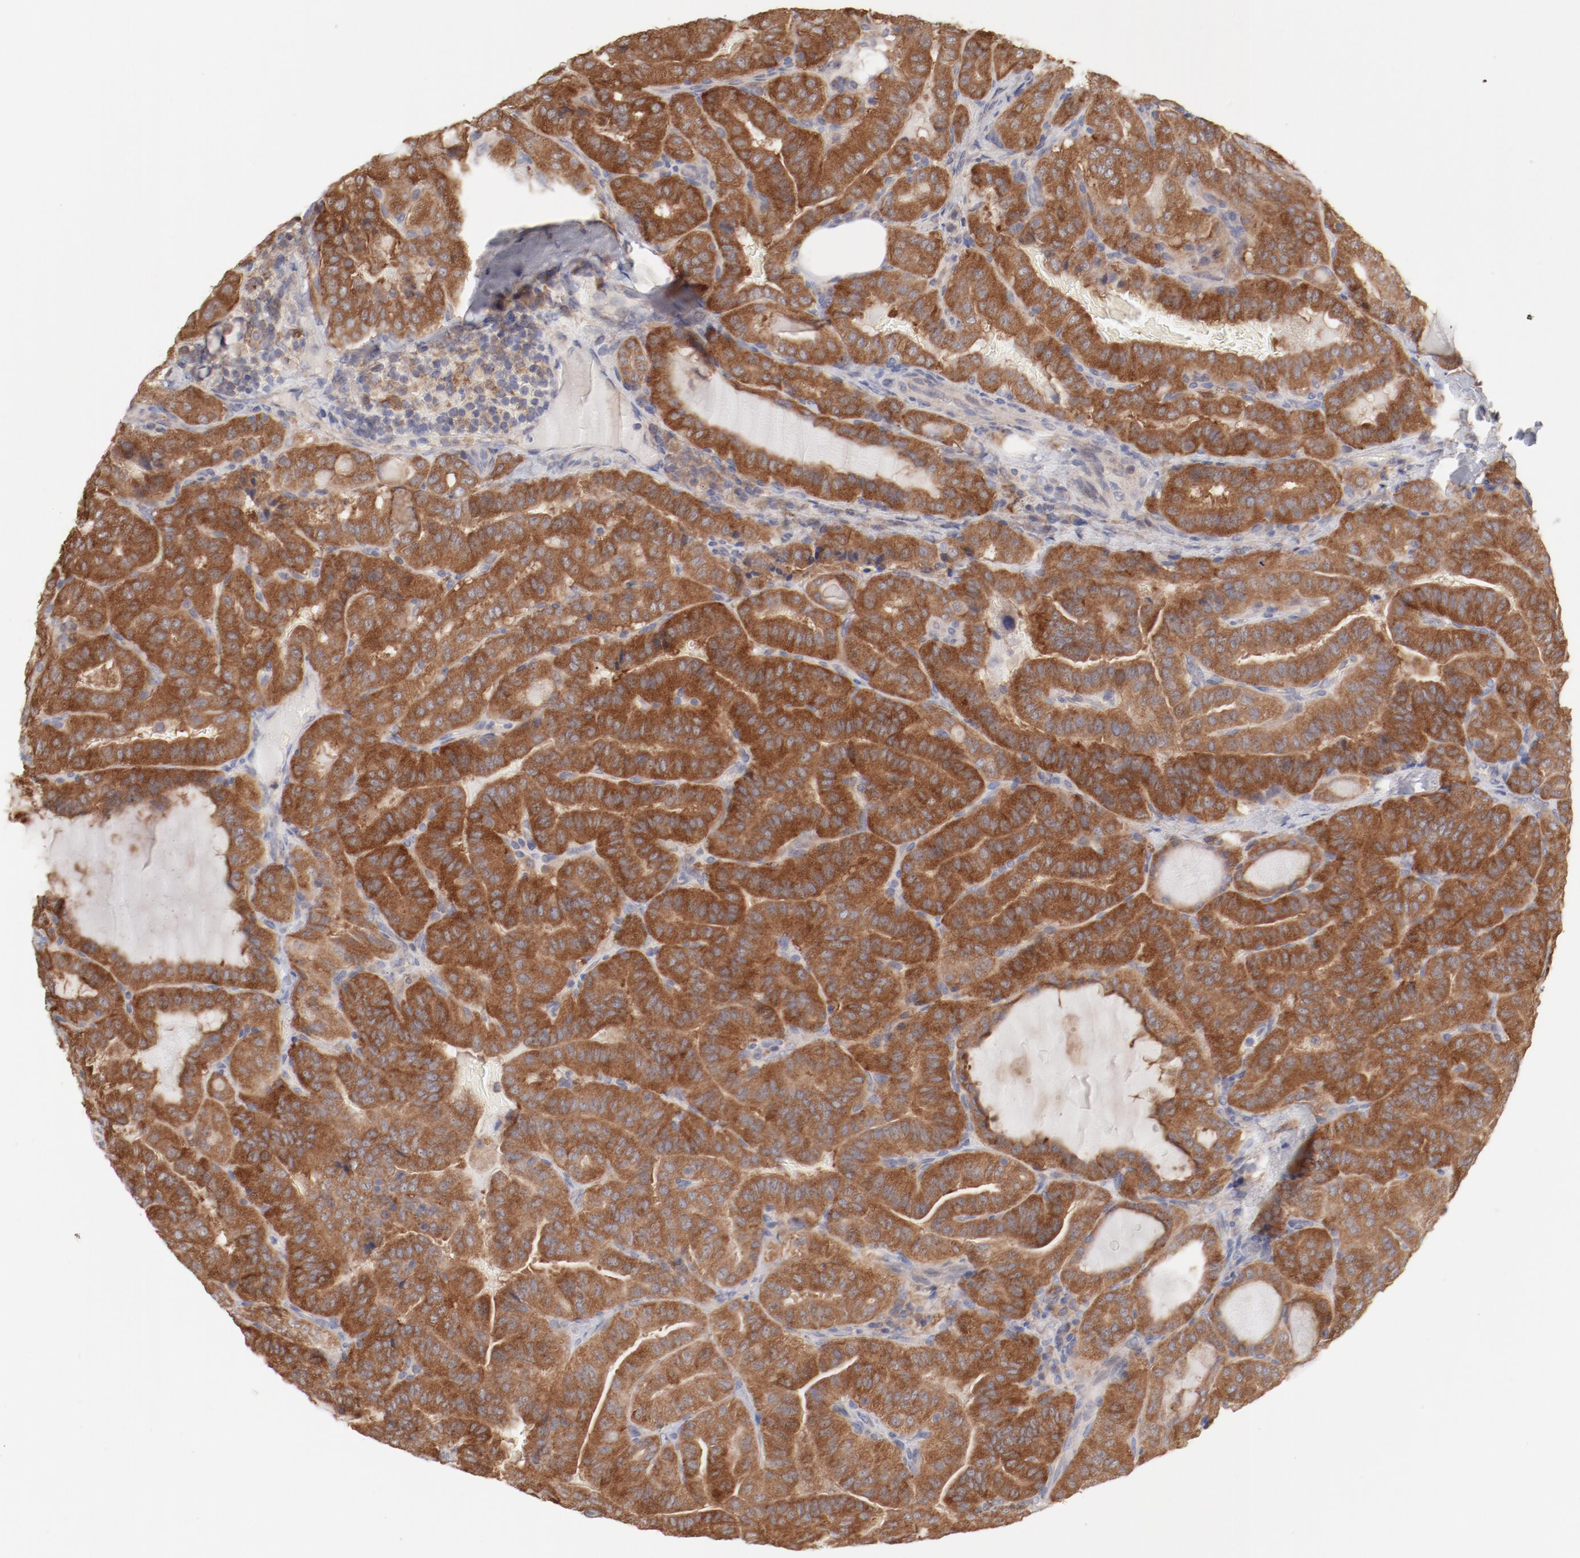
{"staining": {"intensity": "moderate", "quantity": ">75%", "location": "cytoplasmic/membranous"}, "tissue": "thyroid cancer", "cell_type": "Tumor cells", "image_type": "cancer", "snomed": [{"axis": "morphology", "description": "Papillary adenocarcinoma, NOS"}, {"axis": "topography", "description": "Thyroid gland"}], "caption": "High-power microscopy captured an immunohistochemistry image of papillary adenocarcinoma (thyroid), revealing moderate cytoplasmic/membranous staining in about >75% of tumor cells. Immunohistochemistry (ihc) stains the protein of interest in brown and the nuclei are stained blue.", "gene": "PPFIBP2", "patient": {"sex": "male", "age": 77}}